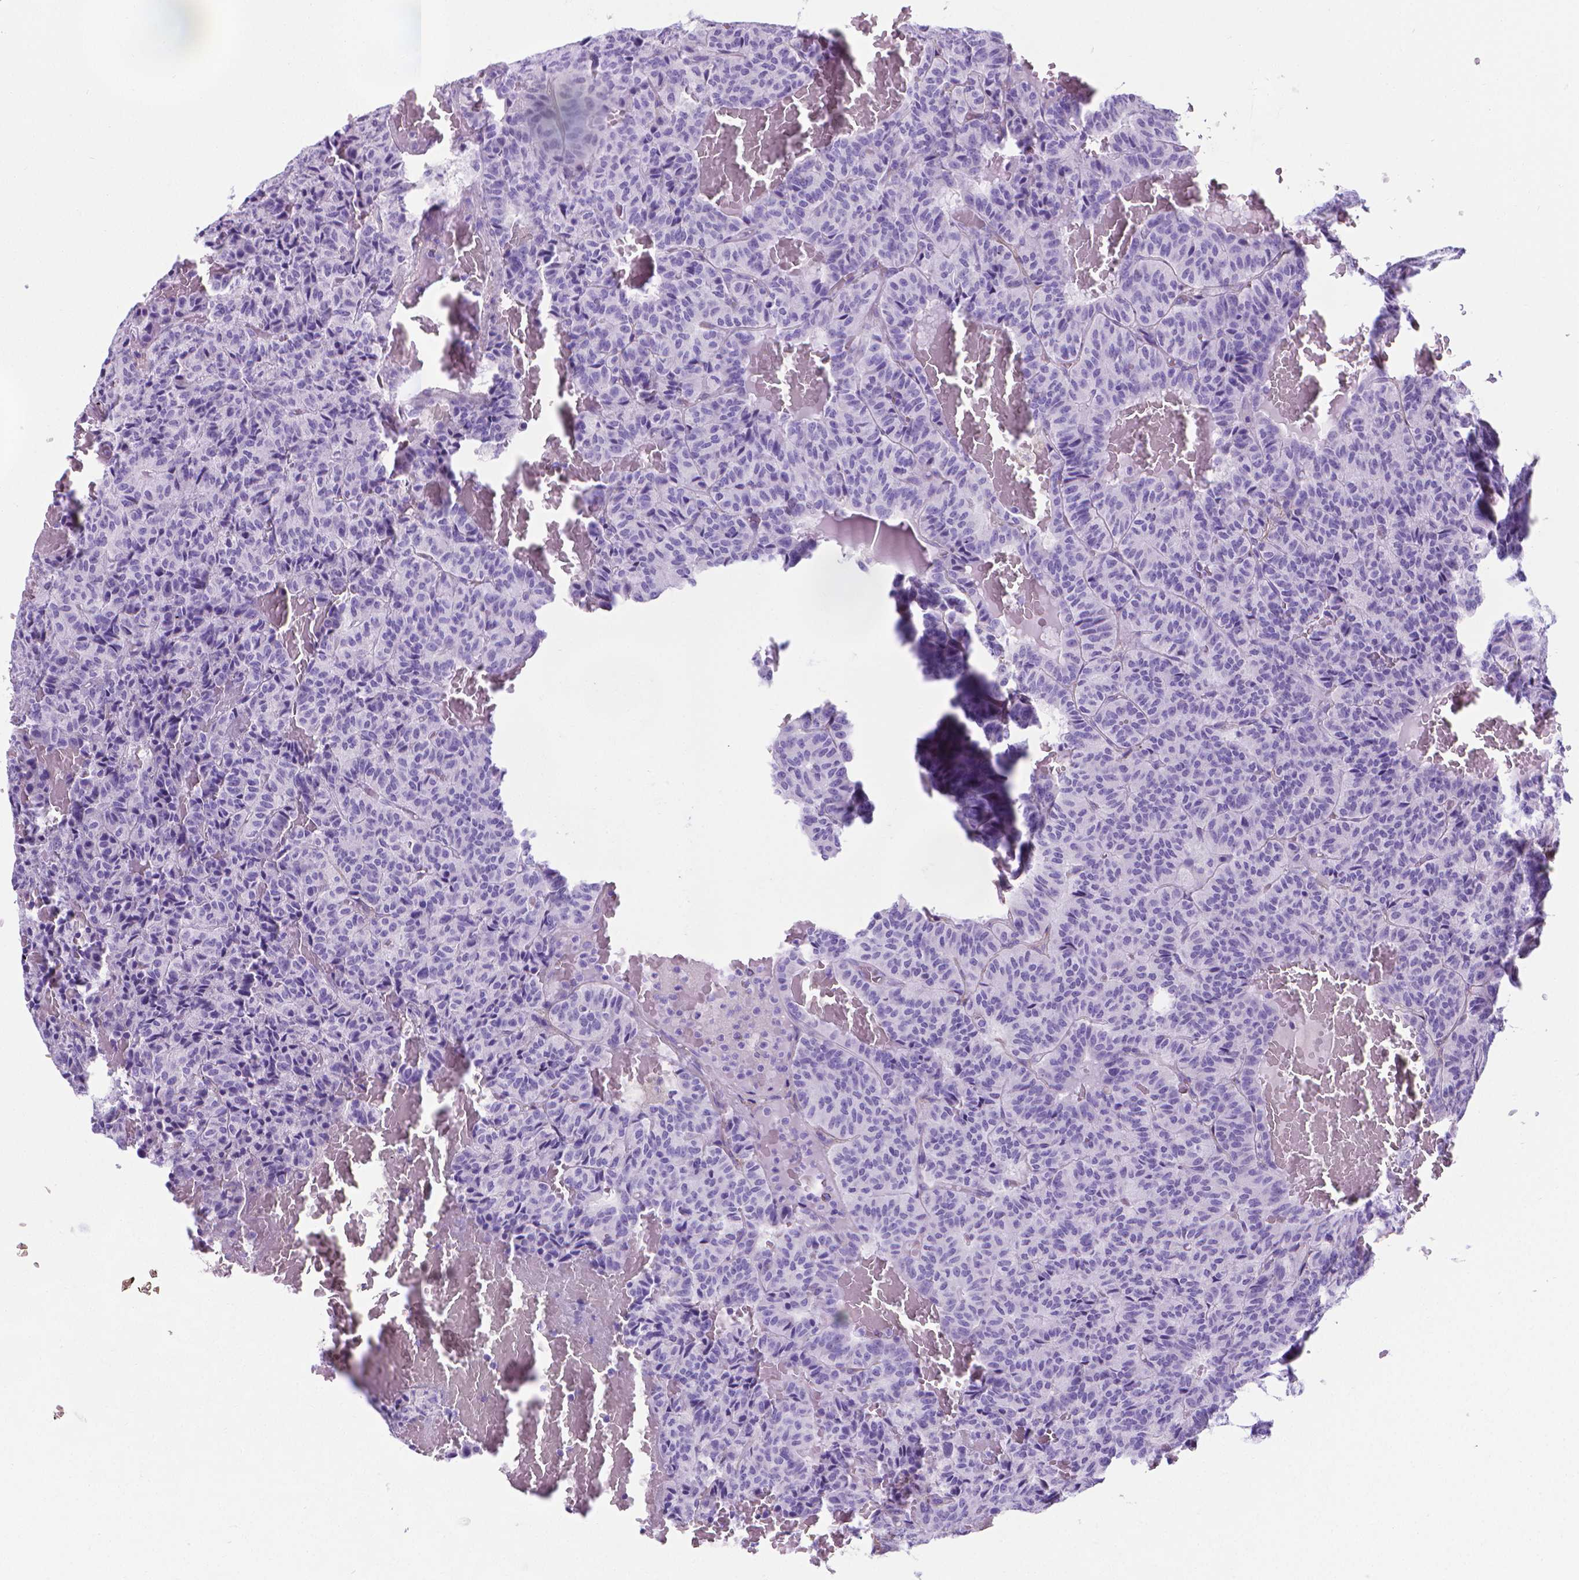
{"staining": {"intensity": "negative", "quantity": "none", "location": "none"}, "tissue": "carcinoid", "cell_type": "Tumor cells", "image_type": "cancer", "snomed": [{"axis": "morphology", "description": "Carcinoid, malignant, NOS"}, {"axis": "topography", "description": "Lung"}], "caption": "Human malignant carcinoid stained for a protein using immunohistochemistry (IHC) reveals no positivity in tumor cells.", "gene": "MFAP2", "patient": {"sex": "male", "age": 70}}